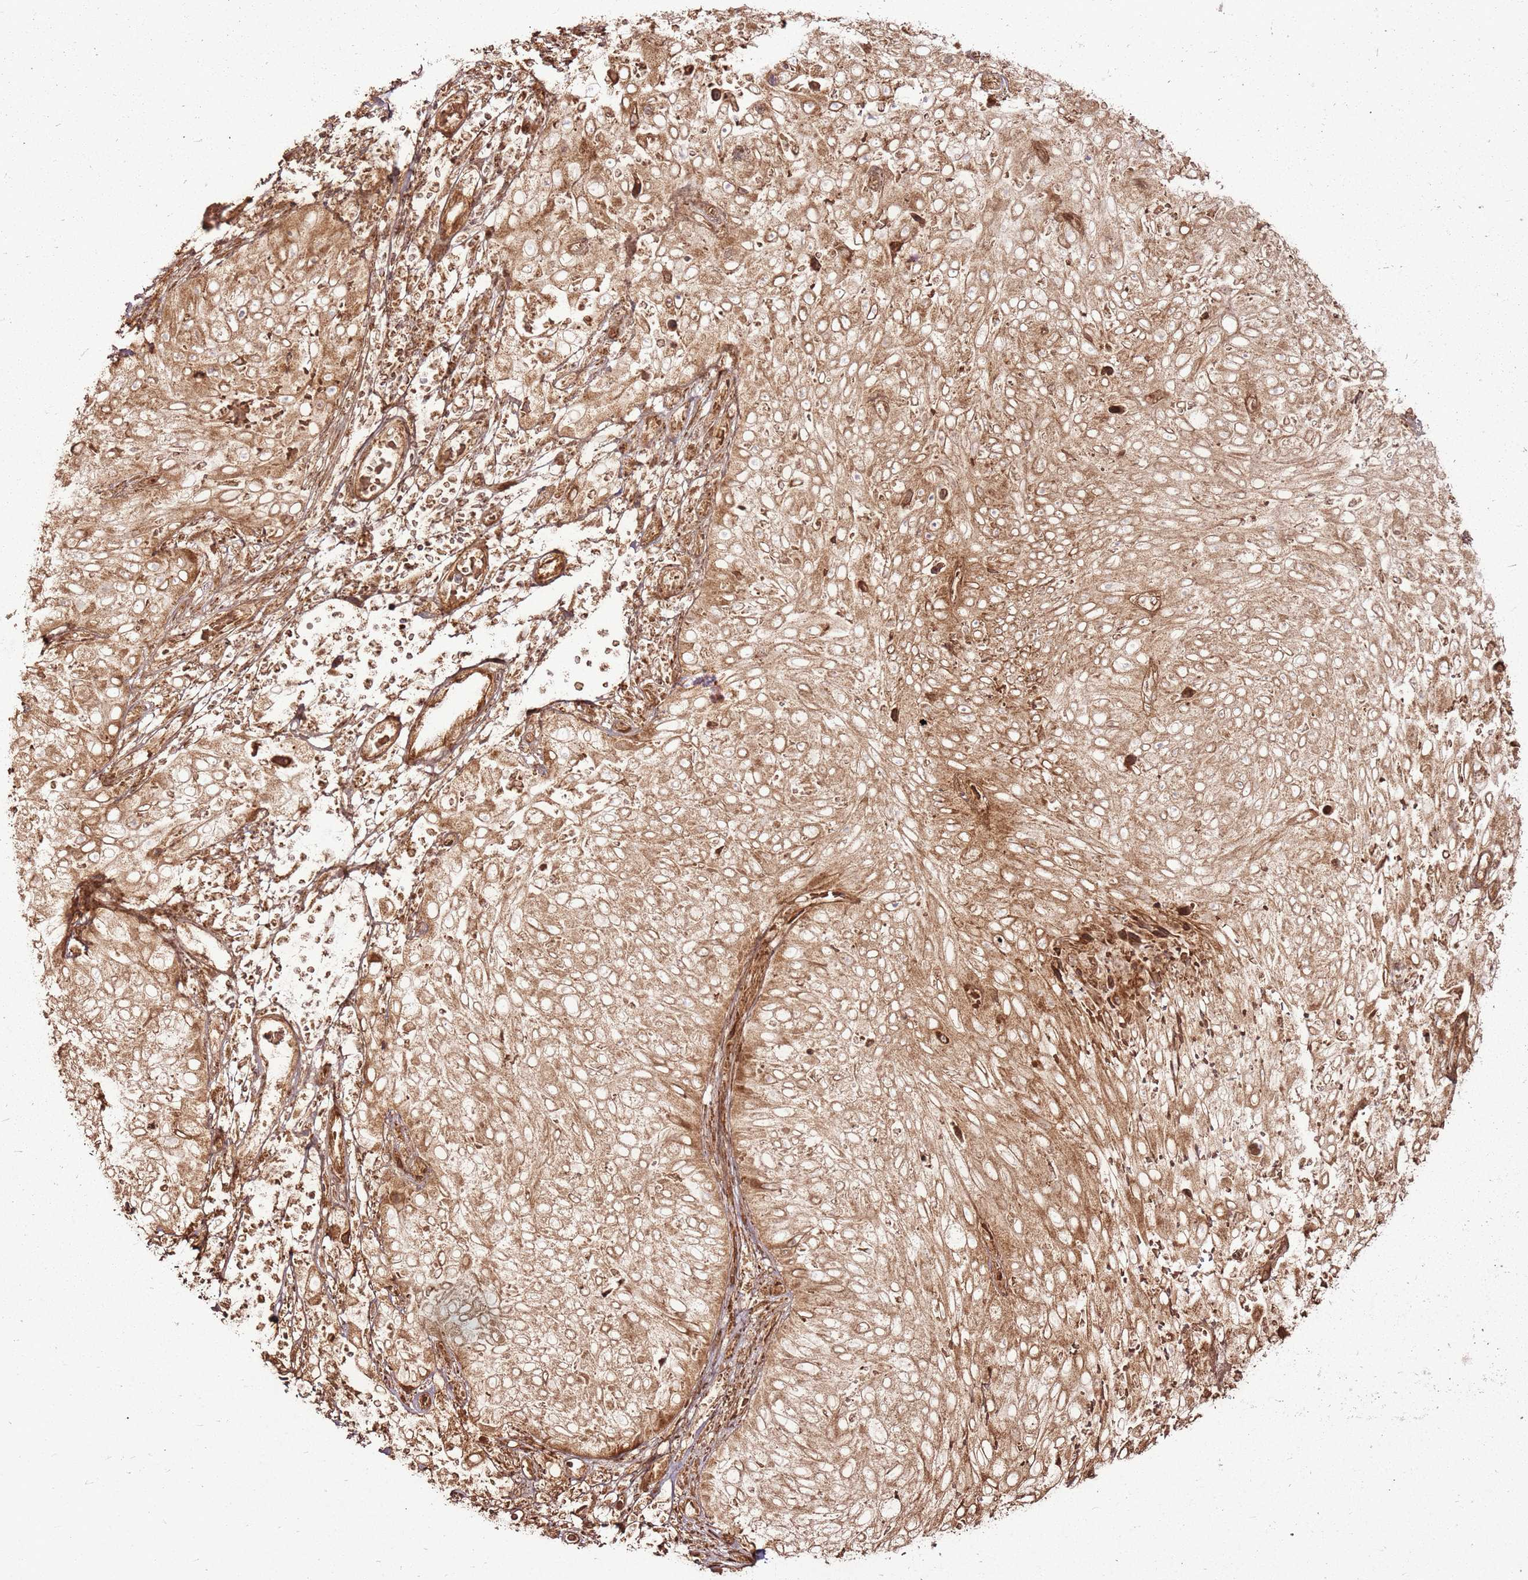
{"staining": {"intensity": "moderate", "quantity": ">75%", "location": "cytoplasmic/membranous"}, "tissue": "skin cancer", "cell_type": "Tumor cells", "image_type": "cancer", "snomed": [{"axis": "morphology", "description": "Squamous cell carcinoma, NOS"}, {"axis": "topography", "description": "Skin"}], "caption": "Protein expression analysis of human skin cancer (squamous cell carcinoma) reveals moderate cytoplasmic/membranous positivity in approximately >75% of tumor cells.", "gene": "MRPS6", "patient": {"sex": "female", "age": 87}}